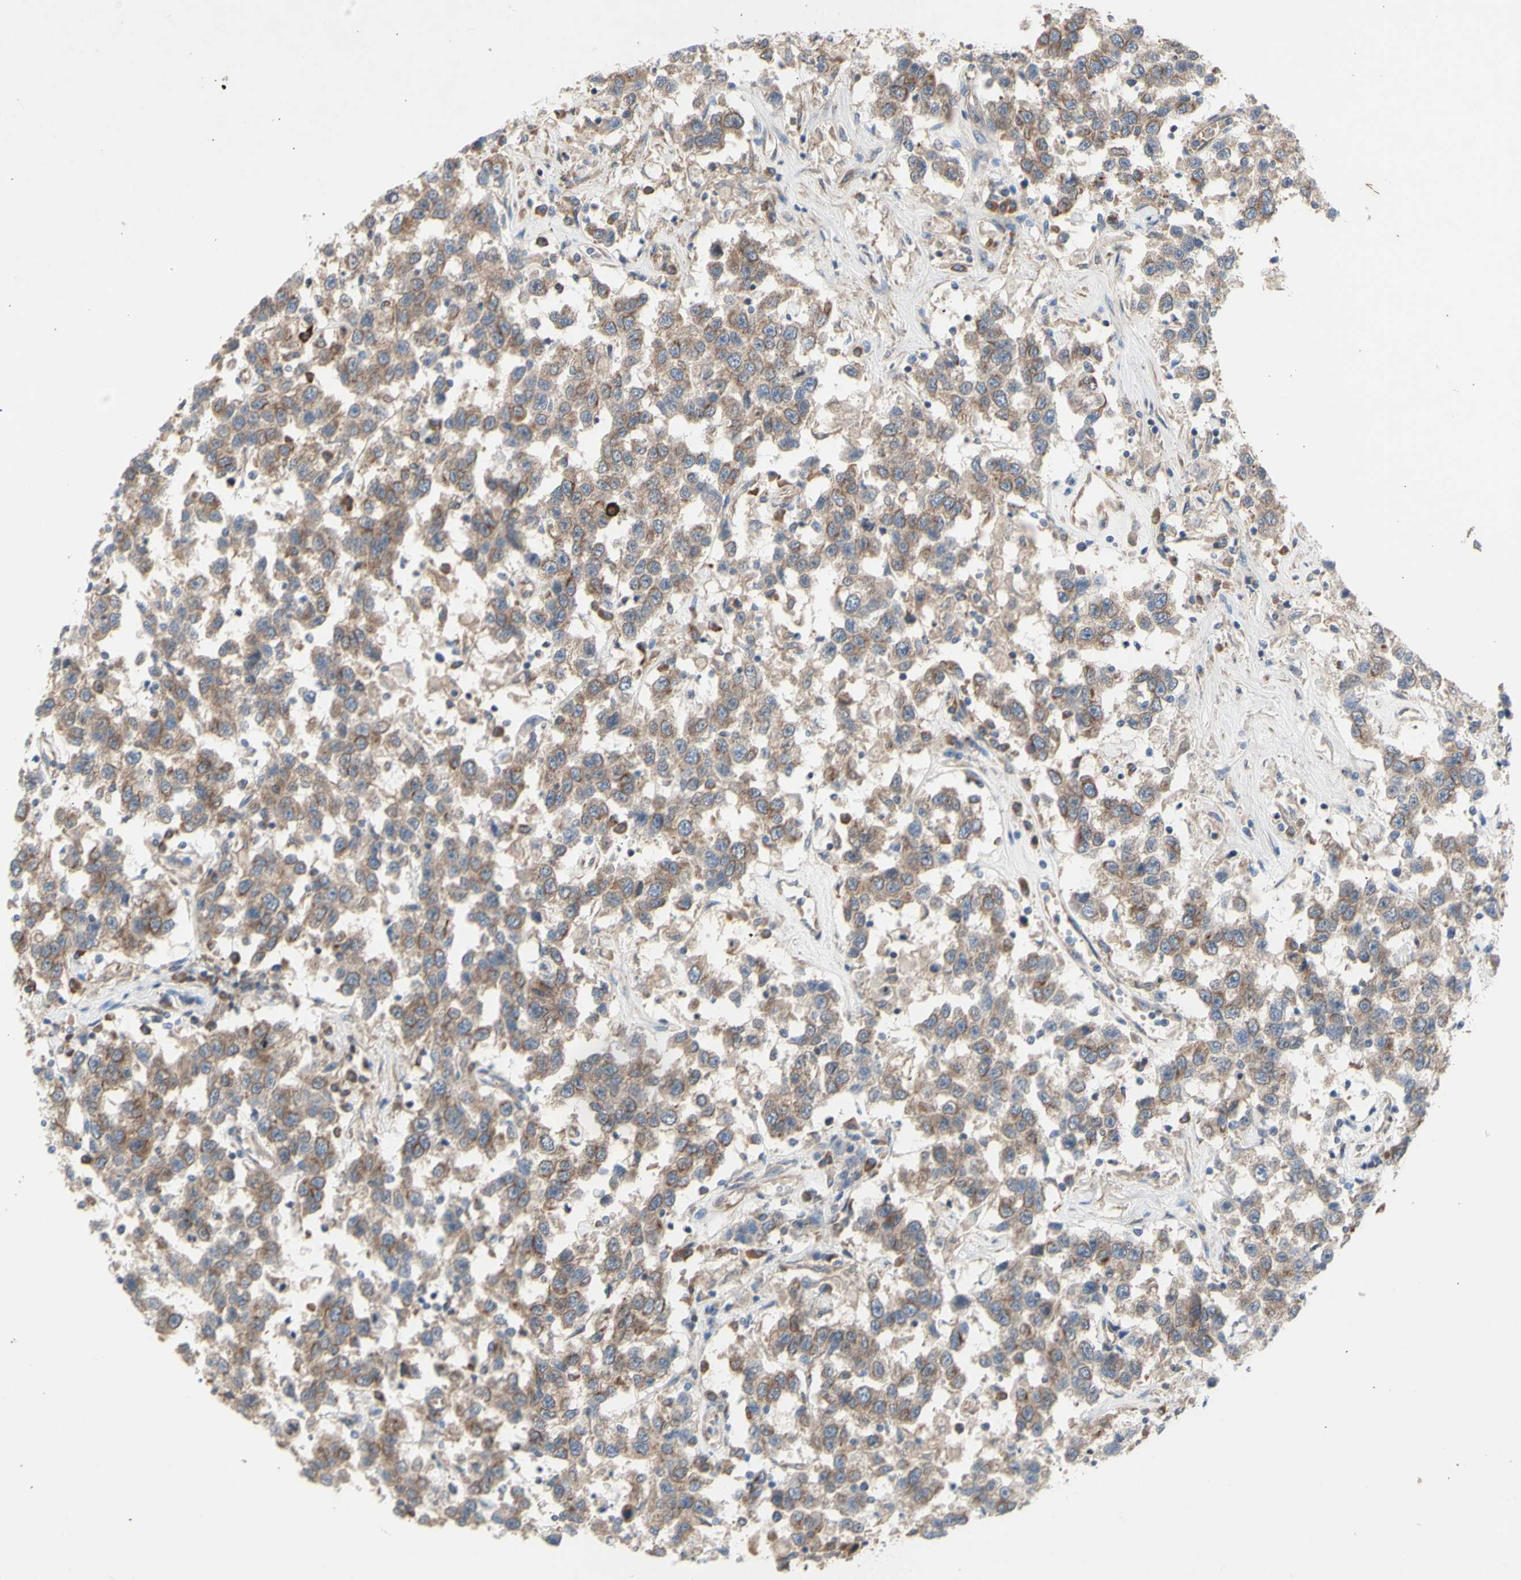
{"staining": {"intensity": "moderate", "quantity": ">75%", "location": "cytoplasmic/membranous"}, "tissue": "testis cancer", "cell_type": "Tumor cells", "image_type": "cancer", "snomed": [{"axis": "morphology", "description": "Seminoma, NOS"}, {"axis": "topography", "description": "Testis"}], "caption": "Immunohistochemistry (IHC) (DAB (3,3'-diaminobenzidine)) staining of seminoma (testis) reveals moderate cytoplasmic/membranous protein staining in approximately >75% of tumor cells.", "gene": "KLC1", "patient": {"sex": "male", "age": 41}}